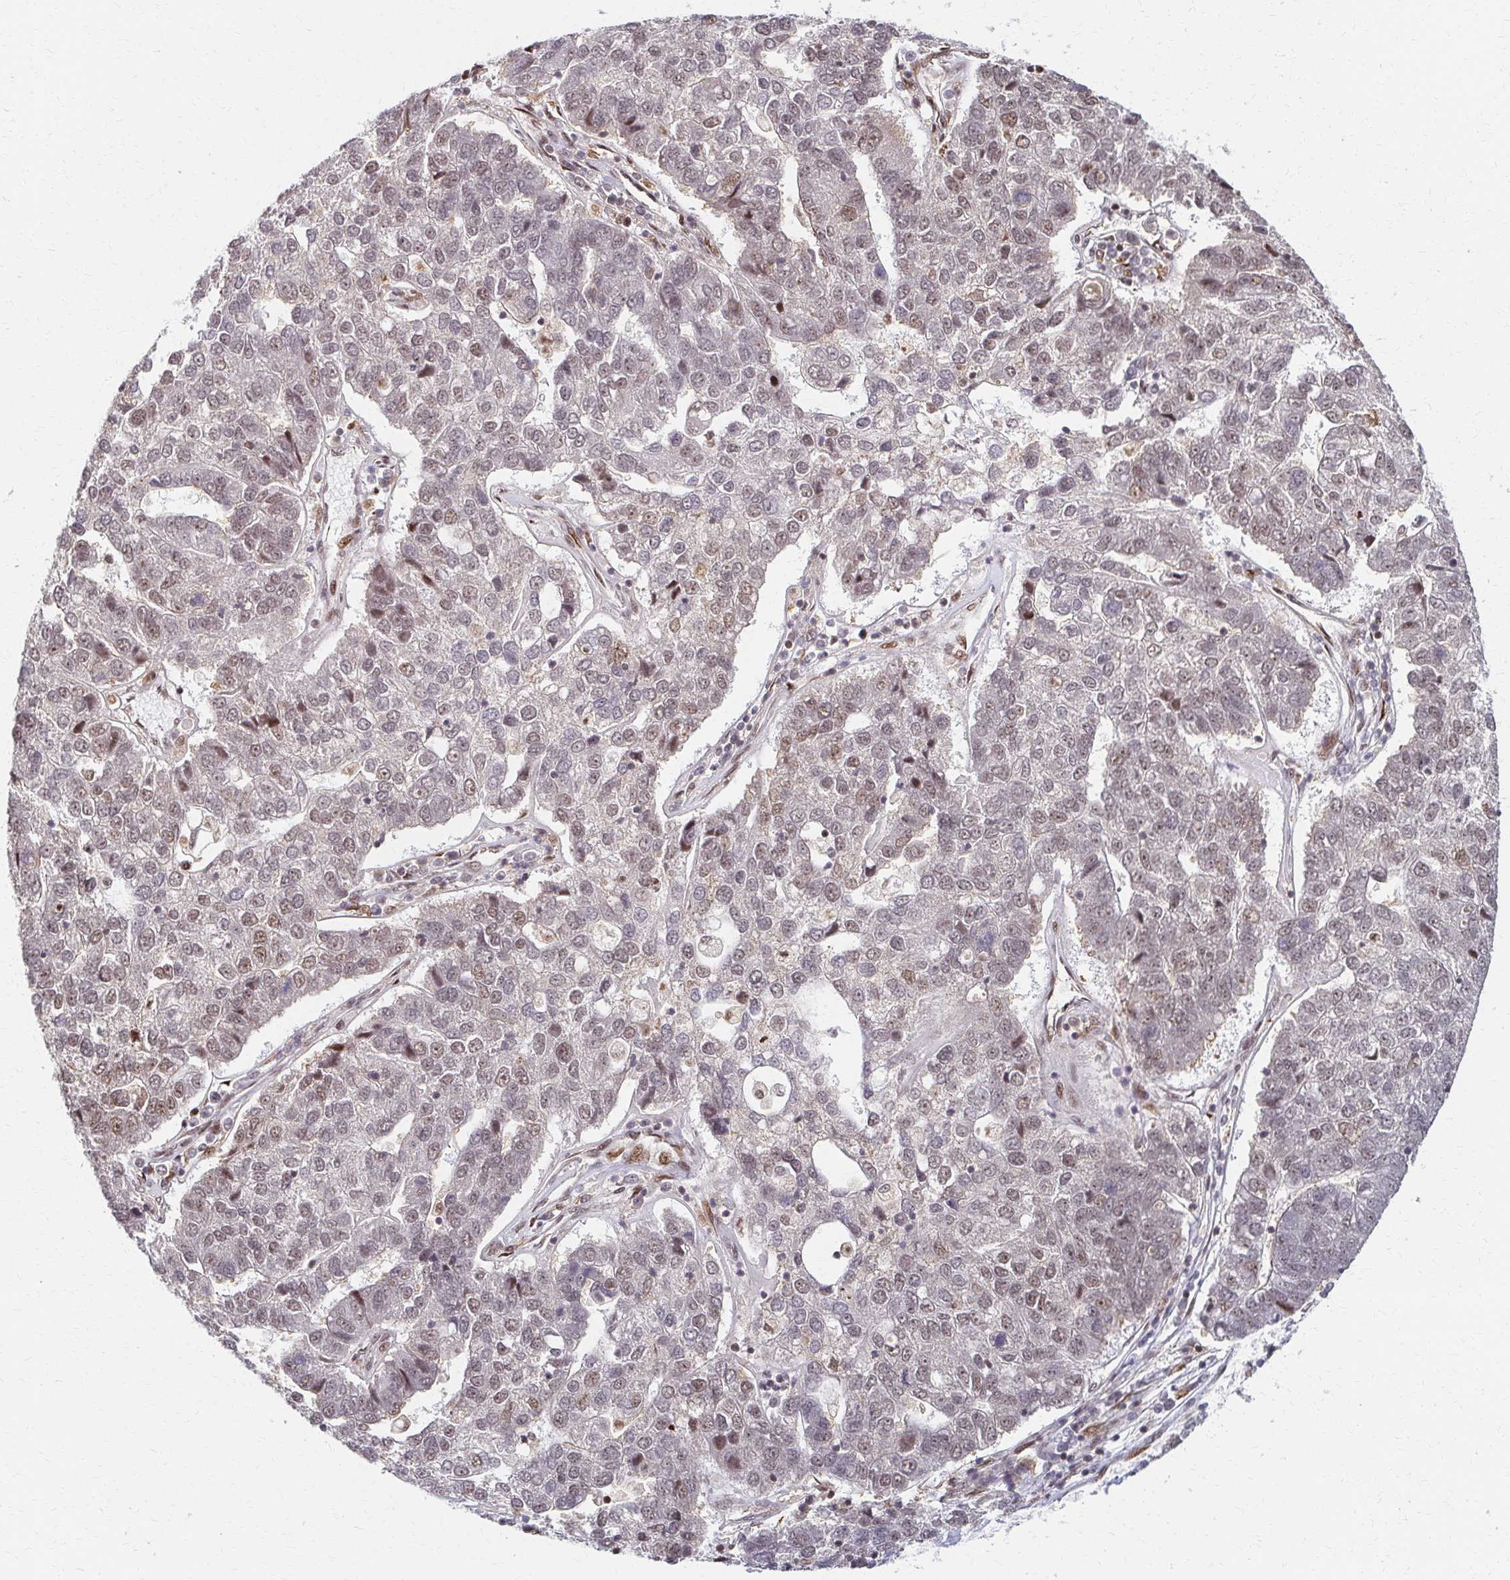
{"staining": {"intensity": "weak", "quantity": "25%-75%", "location": "nuclear"}, "tissue": "pancreatic cancer", "cell_type": "Tumor cells", "image_type": "cancer", "snomed": [{"axis": "morphology", "description": "Adenocarcinoma, NOS"}, {"axis": "topography", "description": "Pancreas"}], "caption": "A photomicrograph showing weak nuclear staining in approximately 25%-75% of tumor cells in pancreatic cancer (adenocarcinoma), as visualized by brown immunohistochemical staining.", "gene": "PSMD7", "patient": {"sex": "female", "age": 61}}